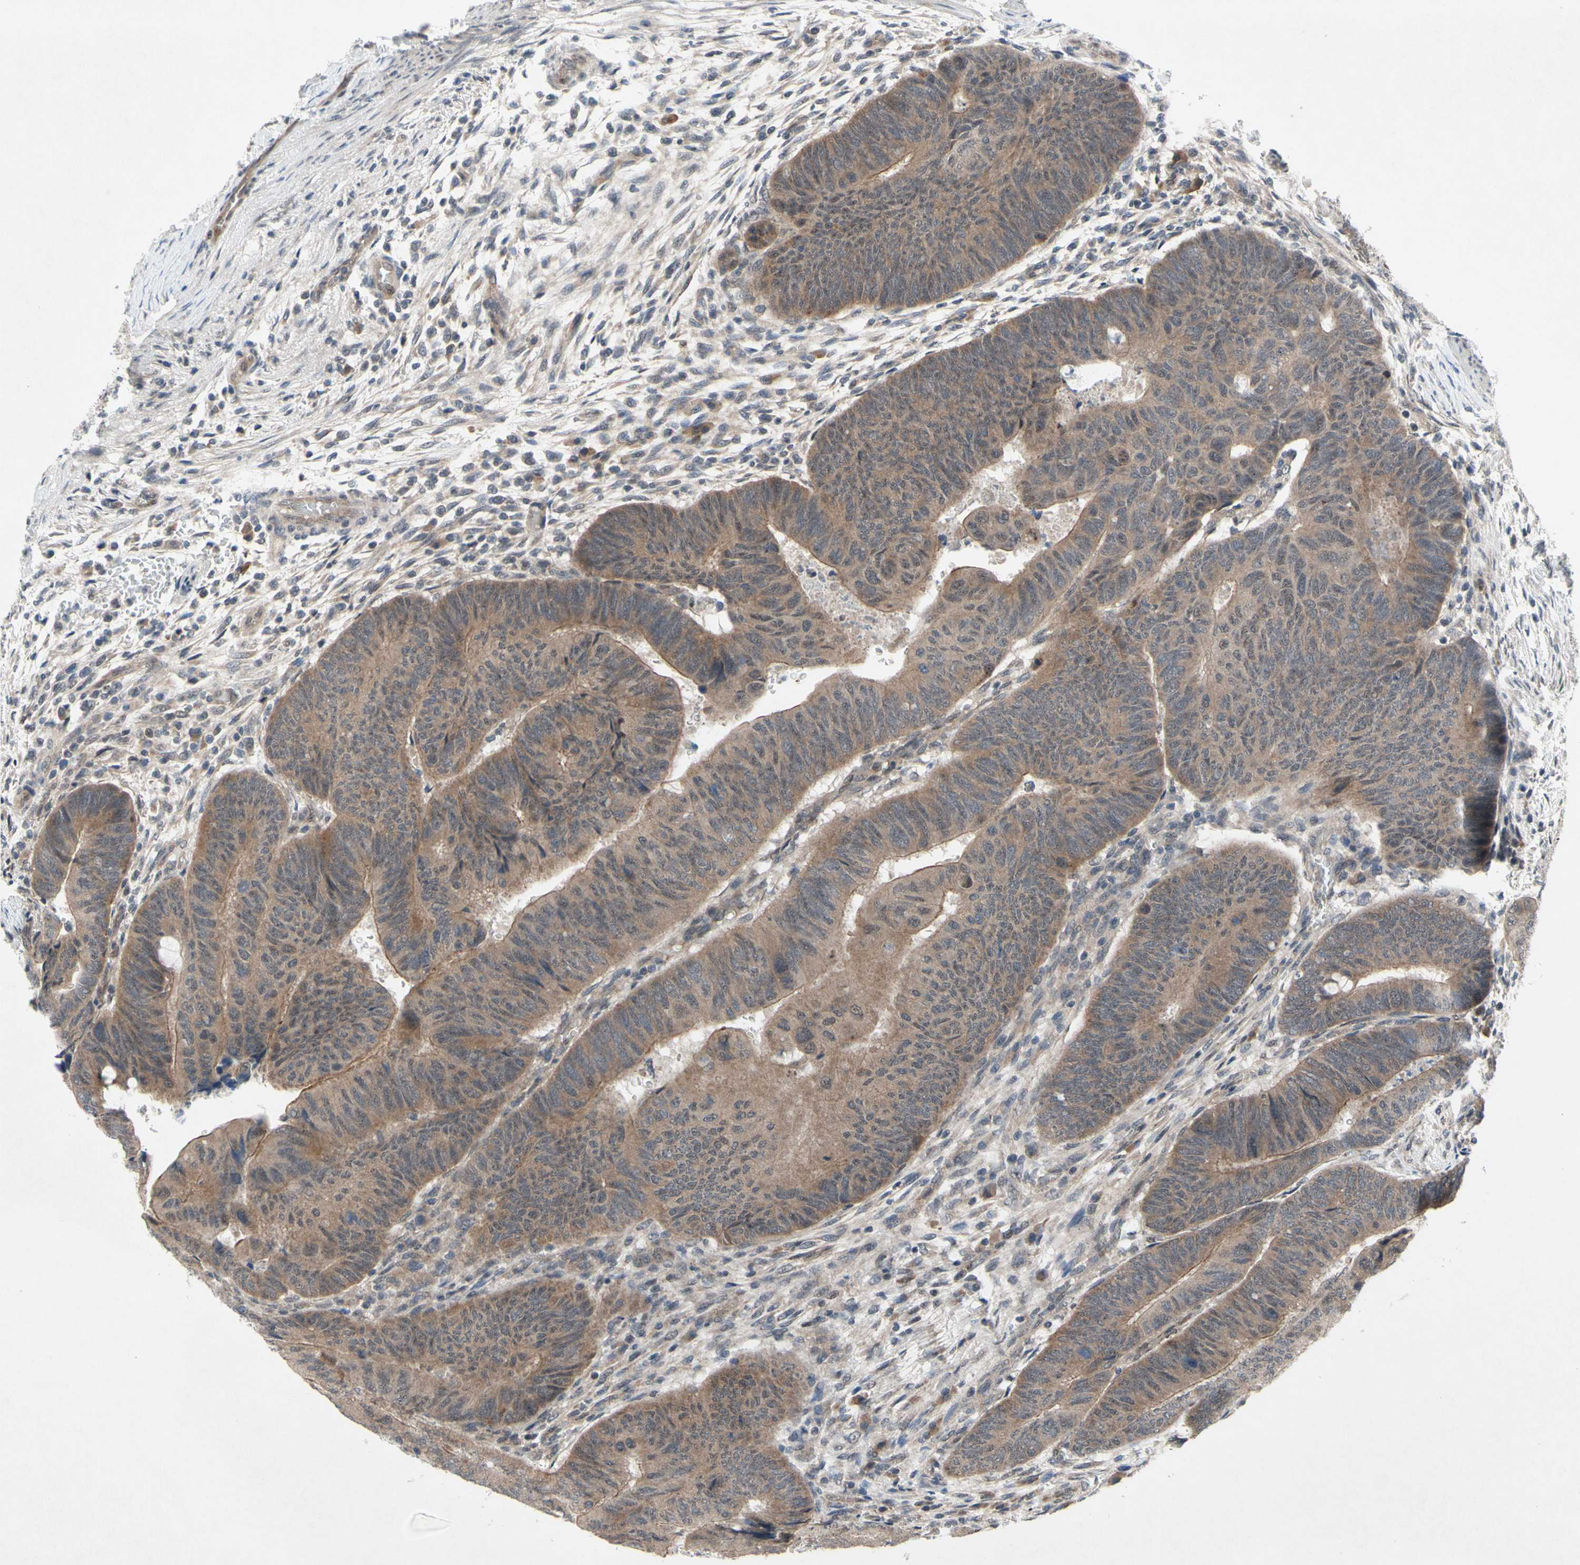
{"staining": {"intensity": "weak", "quantity": ">75%", "location": "cytoplasmic/membranous"}, "tissue": "colorectal cancer", "cell_type": "Tumor cells", "image_type": "cancer", "snomed": [{"axis": "morphology", "description": "Normal tissue, NOS"}, {"axis": "morphology", "description": "Adenocarcinoma, NOS"}, {"axis": "topography", "description": "Rectum"}, {"axis": "topography", "description": "Peripheral nerve tissue"}], "caption": "Colorectal cancer tissue exhibits weak cytoplasmic/membranous staining in about >75% of tumor cells, visualized by immunohistochemistry.", "gene": "TRDMT1", "patient": {"sex": "male", "age": 92}}